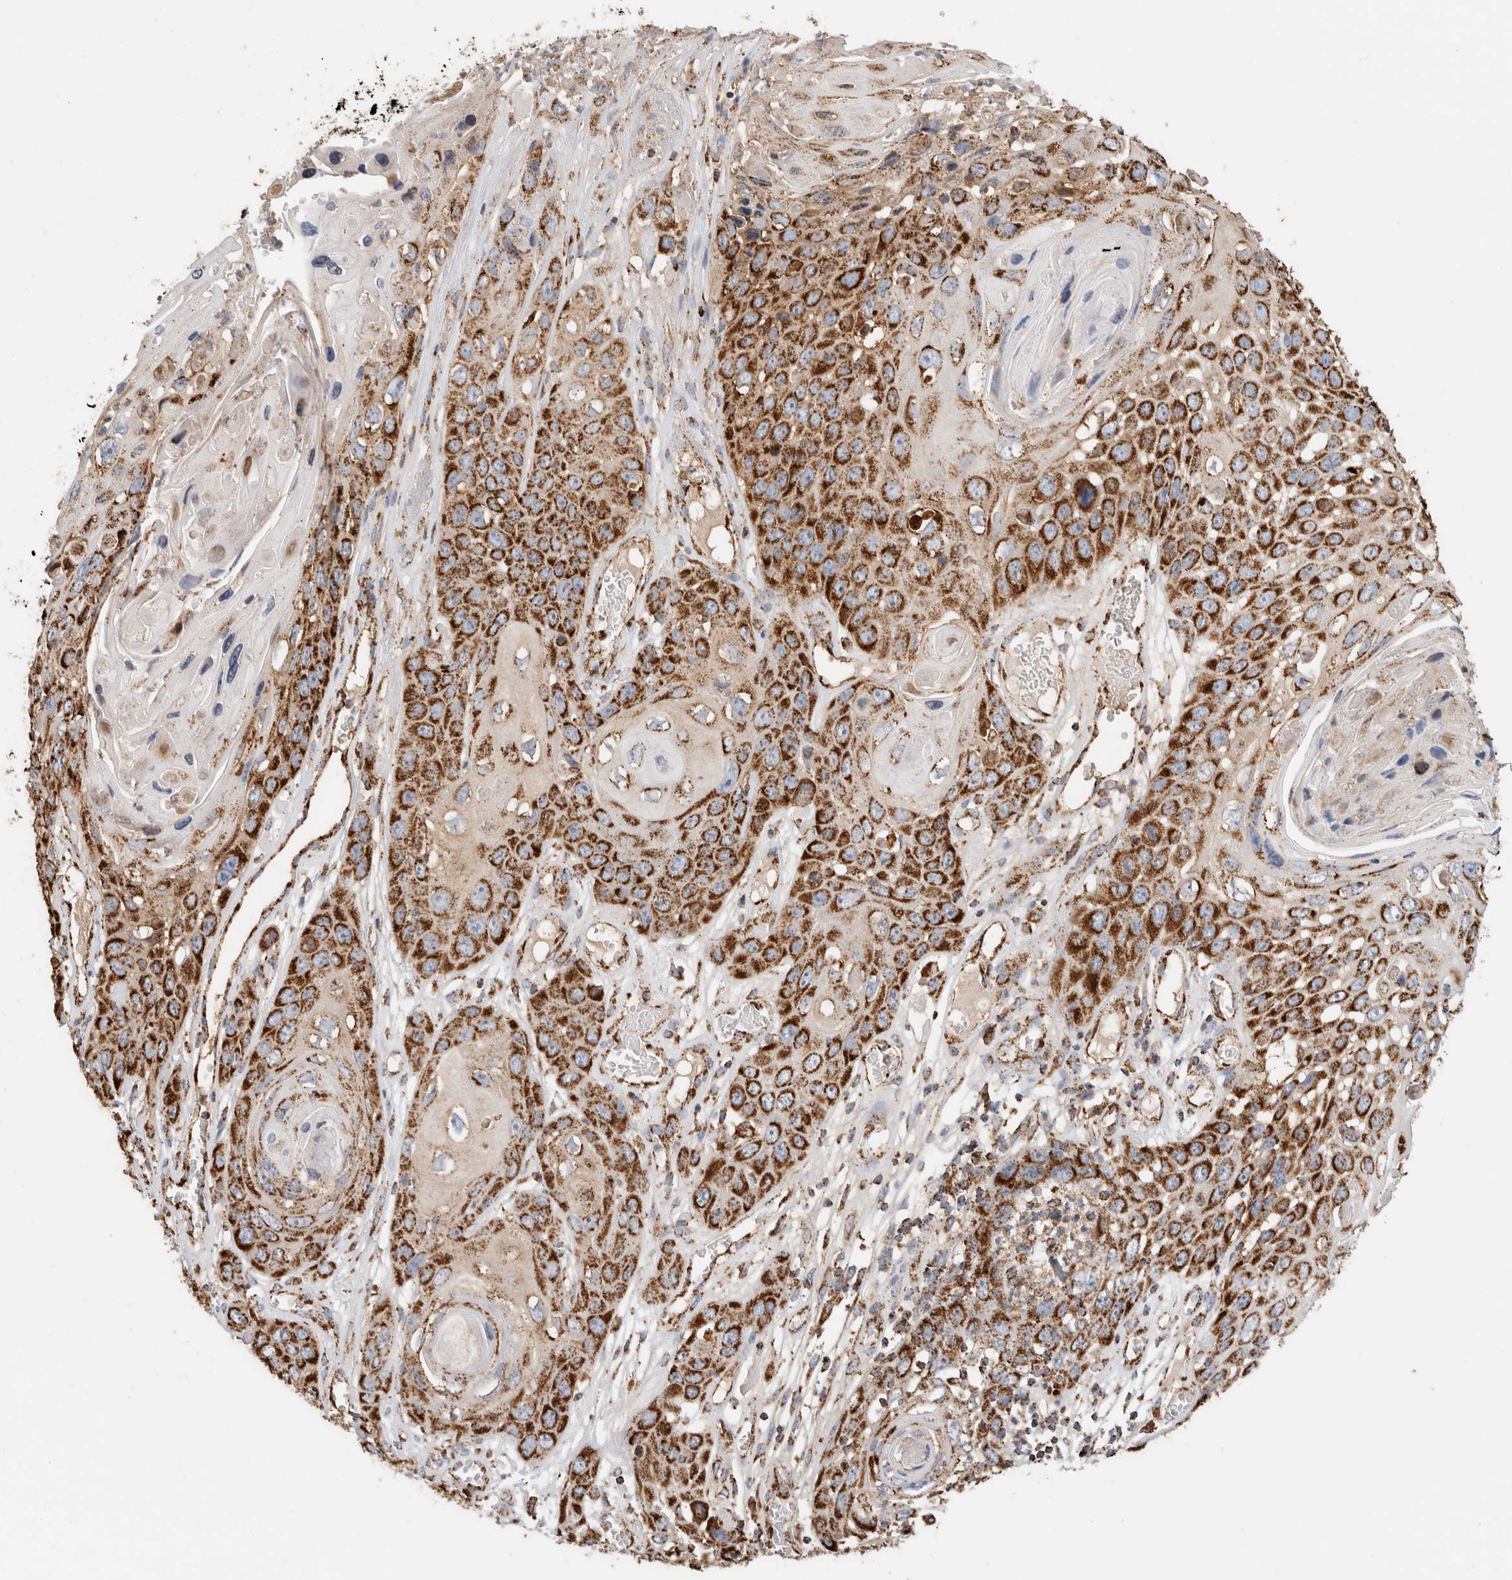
{"staining": {"intensity": "strong", "quantity": ">75%", "location": "cytoplasmic/membranous"}, "tissue": "skin cancer", "cell_type": "Tumor cells", "image_type": "cancer", "snomed": [{"axis": "morphology", "description": "Squamous cell carcinoma, NOS"}, {"axis": "topography", "description": "Skin"}], "caption": "This image reveals immunohistochemistry staining of skin cancer, with high strong cytoplasmic/membranous expression in approximately >75% of tumor cells.", "gene": "C1QBP", "patient": {"sex": "male", "age": 55}}